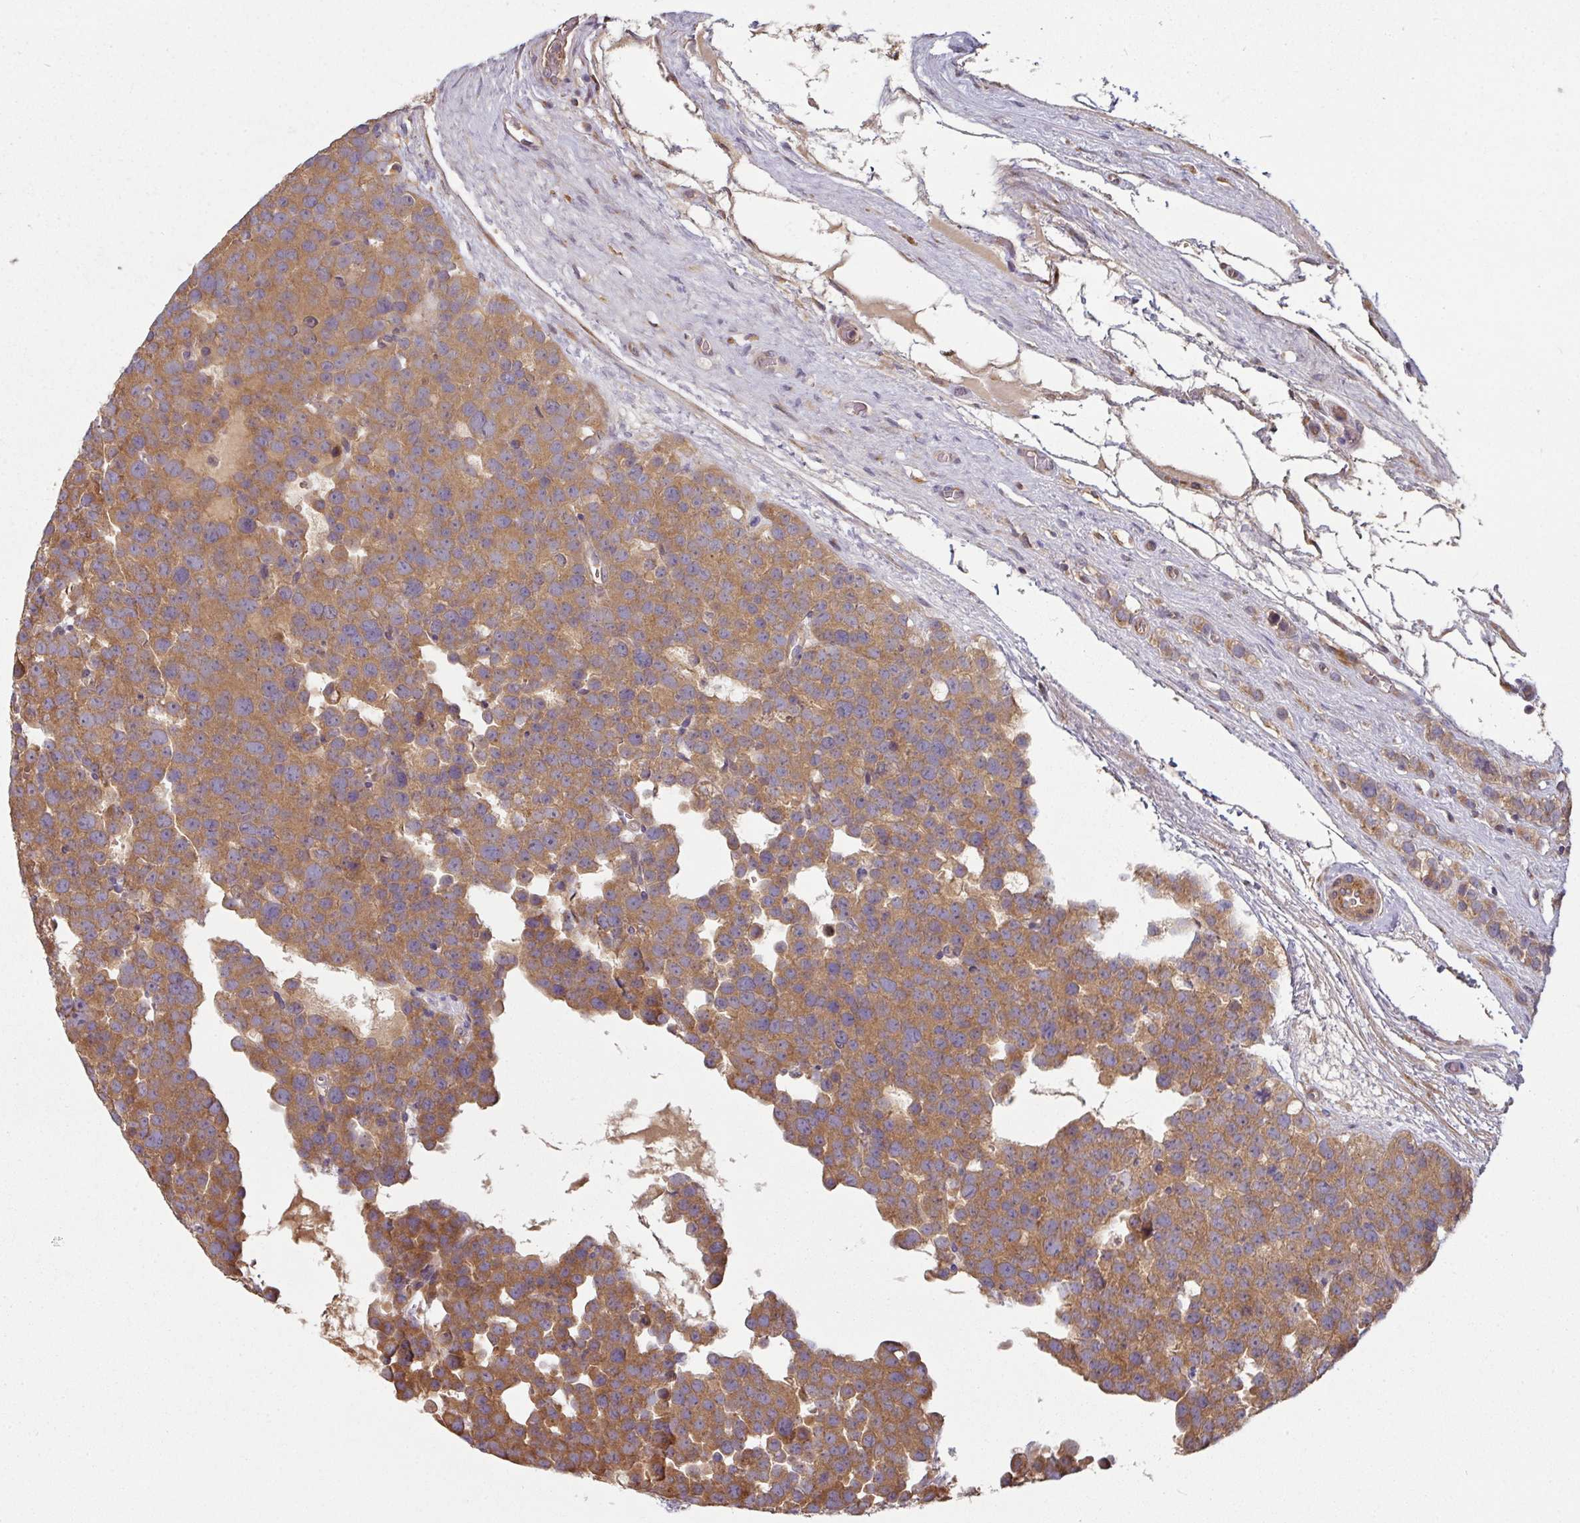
{"staining": {"intensity": "moderate", "quantity": ">75%", "location": "cytoplasmic/membranous"}, "tissue": "testis cancer", "cell_type": "Tumor cells", "image_type": "cancer", "snomed": [{"axis": "morphology", "description": "Seminoma, NOS"}, {"axis": "topography", "description": "Testis"}], "caption": "Moderate cytoplasmic/membranous expression is present in about >75% of tumor cells in testis cancer.", "gene": "SIK1", "patient": {"sex": "male", "age": 71}}